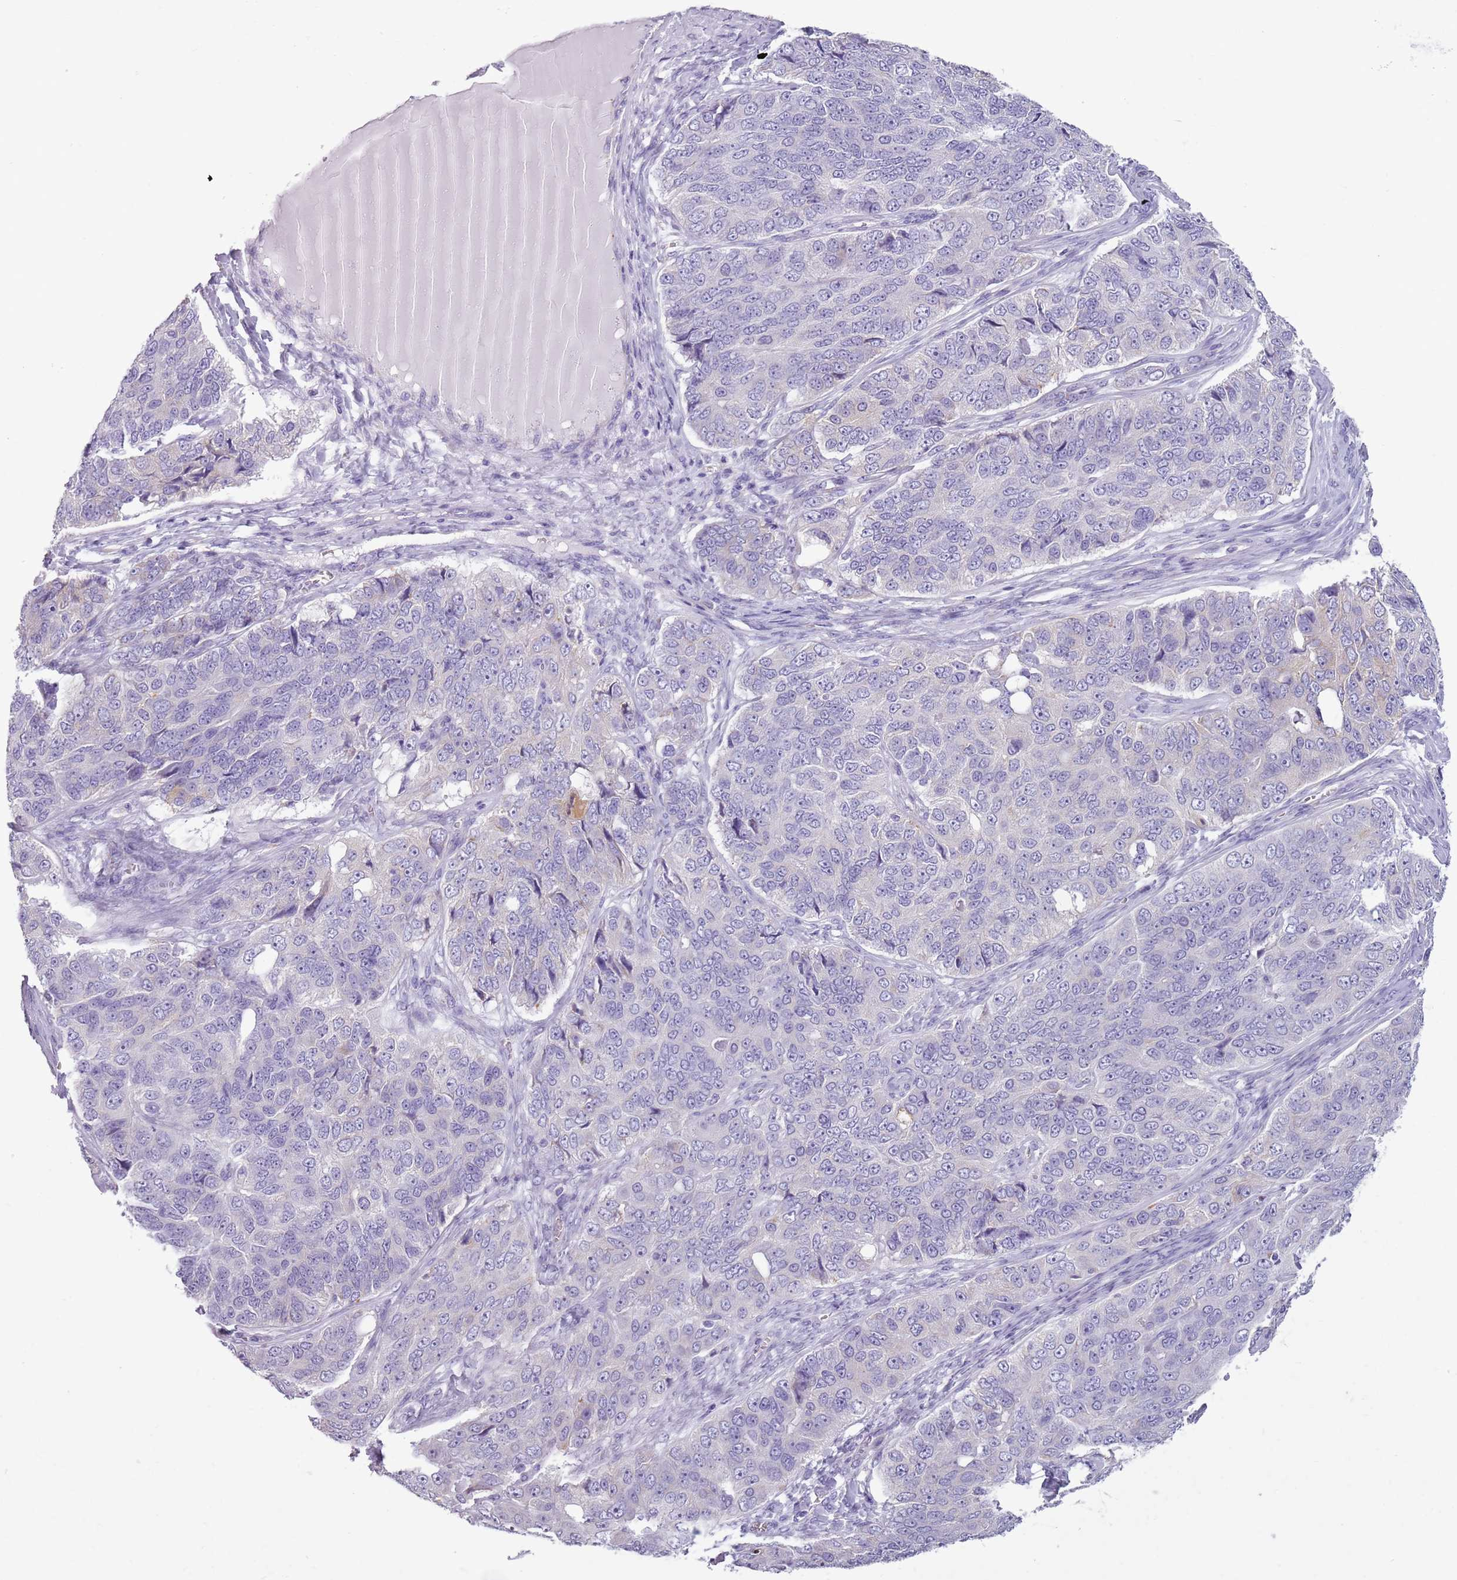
{"staining": {"intensity": "negative", "quantity": "none", "location": "none"}, "tissue": "ovarian cancer", "cell_type": "Tumor cells", "image_type": "cancer", "snomed": [{"axis": "morphology", "description": "Carcinoma, endometroid"}, {"axis": "topography", "description": "Ovary"}], "caption": "Immunohistochemistry (IHC) micrograph of neoplastic tissue: human ovarian cancer stained with DAB exhibits no significant protein positivity in tumor cells.", "gene": "HYOU1", "patient": {"sex": "female", "age": 51}}